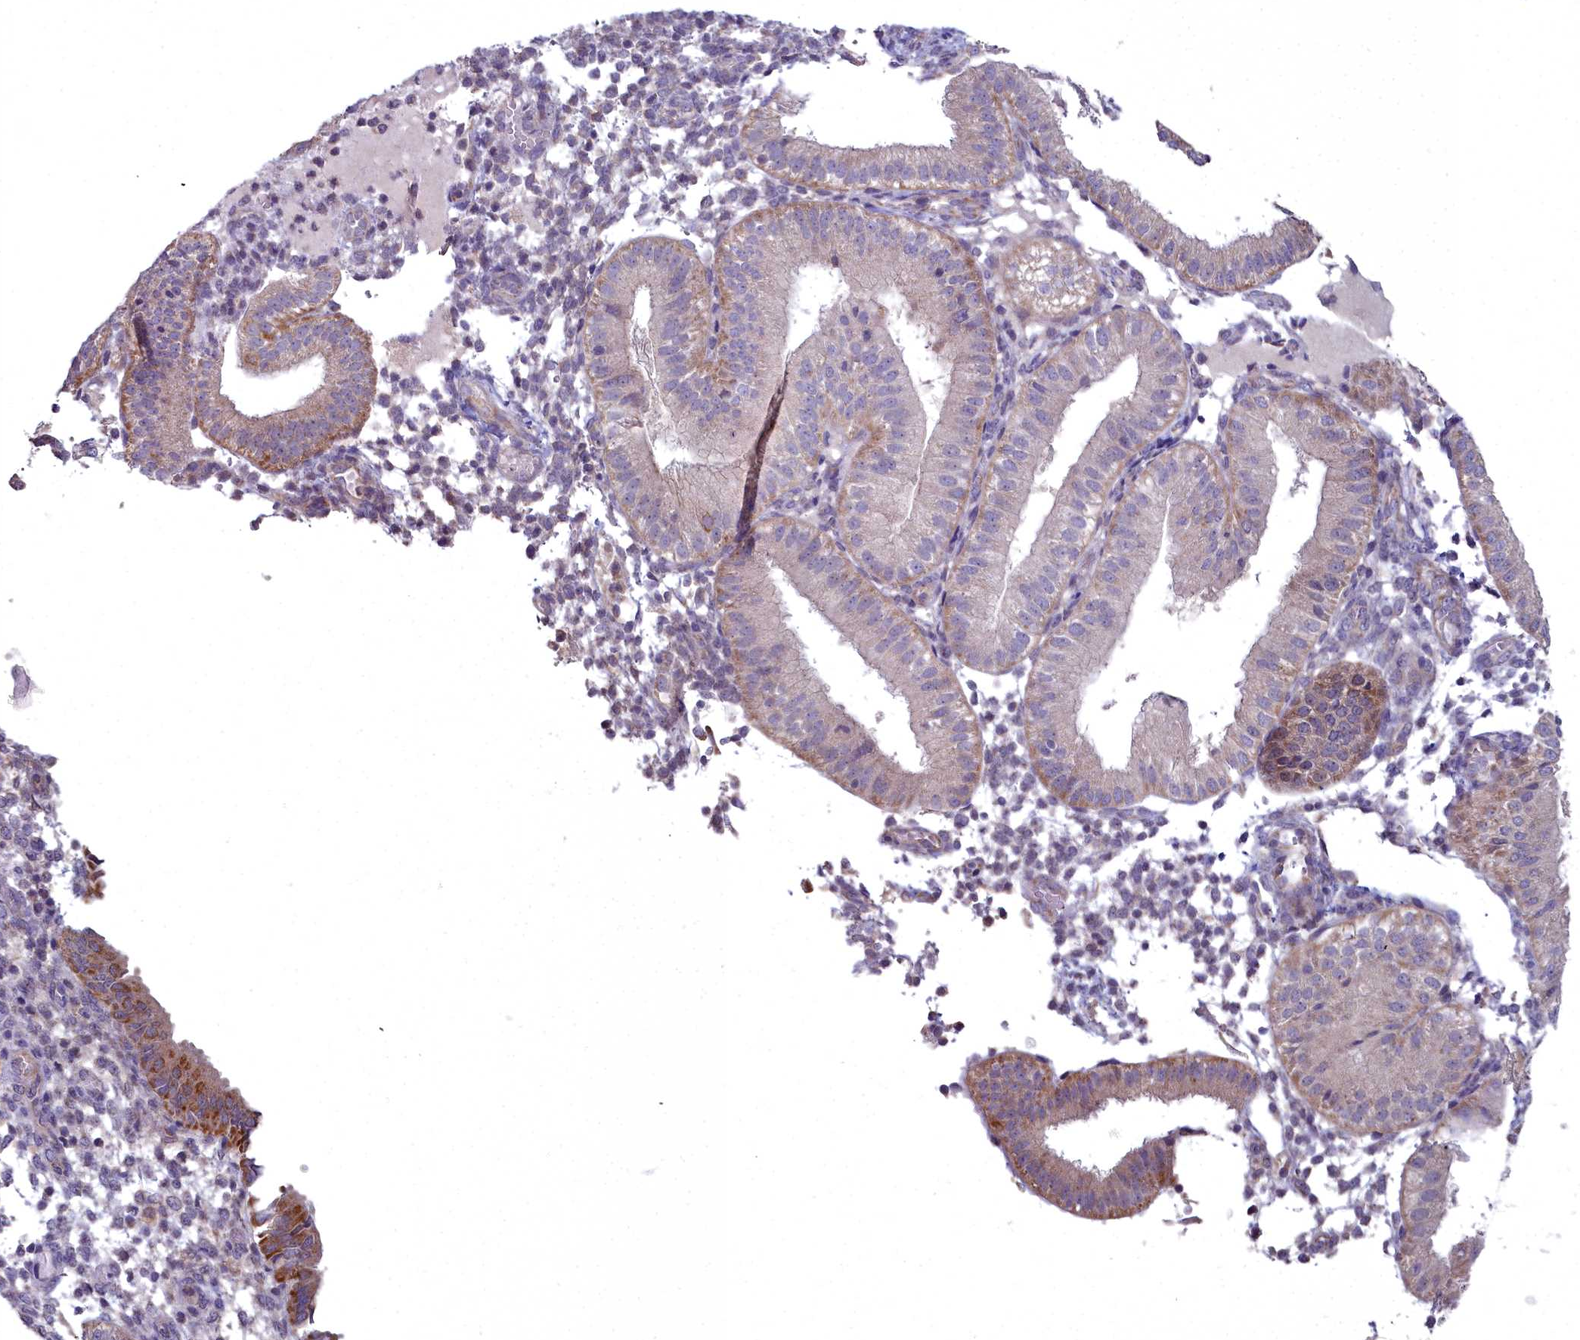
{"staining": {"intensity": "negative", "quantity": "none", "location": "none"}, "tissue": "endometrium", "cell_type": "Cells in endometrial stroma", "image_type": "normal", "snomed": [{"axis": "morphology", "description": "Normal tissue, NOS"}, {"axis": "topography", "description": "Endometrium"}], "caption": "High power microscopy micrograph of an immunohistochemistry (IHC) image of unremarkable endometrium, revealing no significant staining in cells in endometrial stroma.", "gene": "MICU2", "patient": {"sex": "female", "age": 39}}